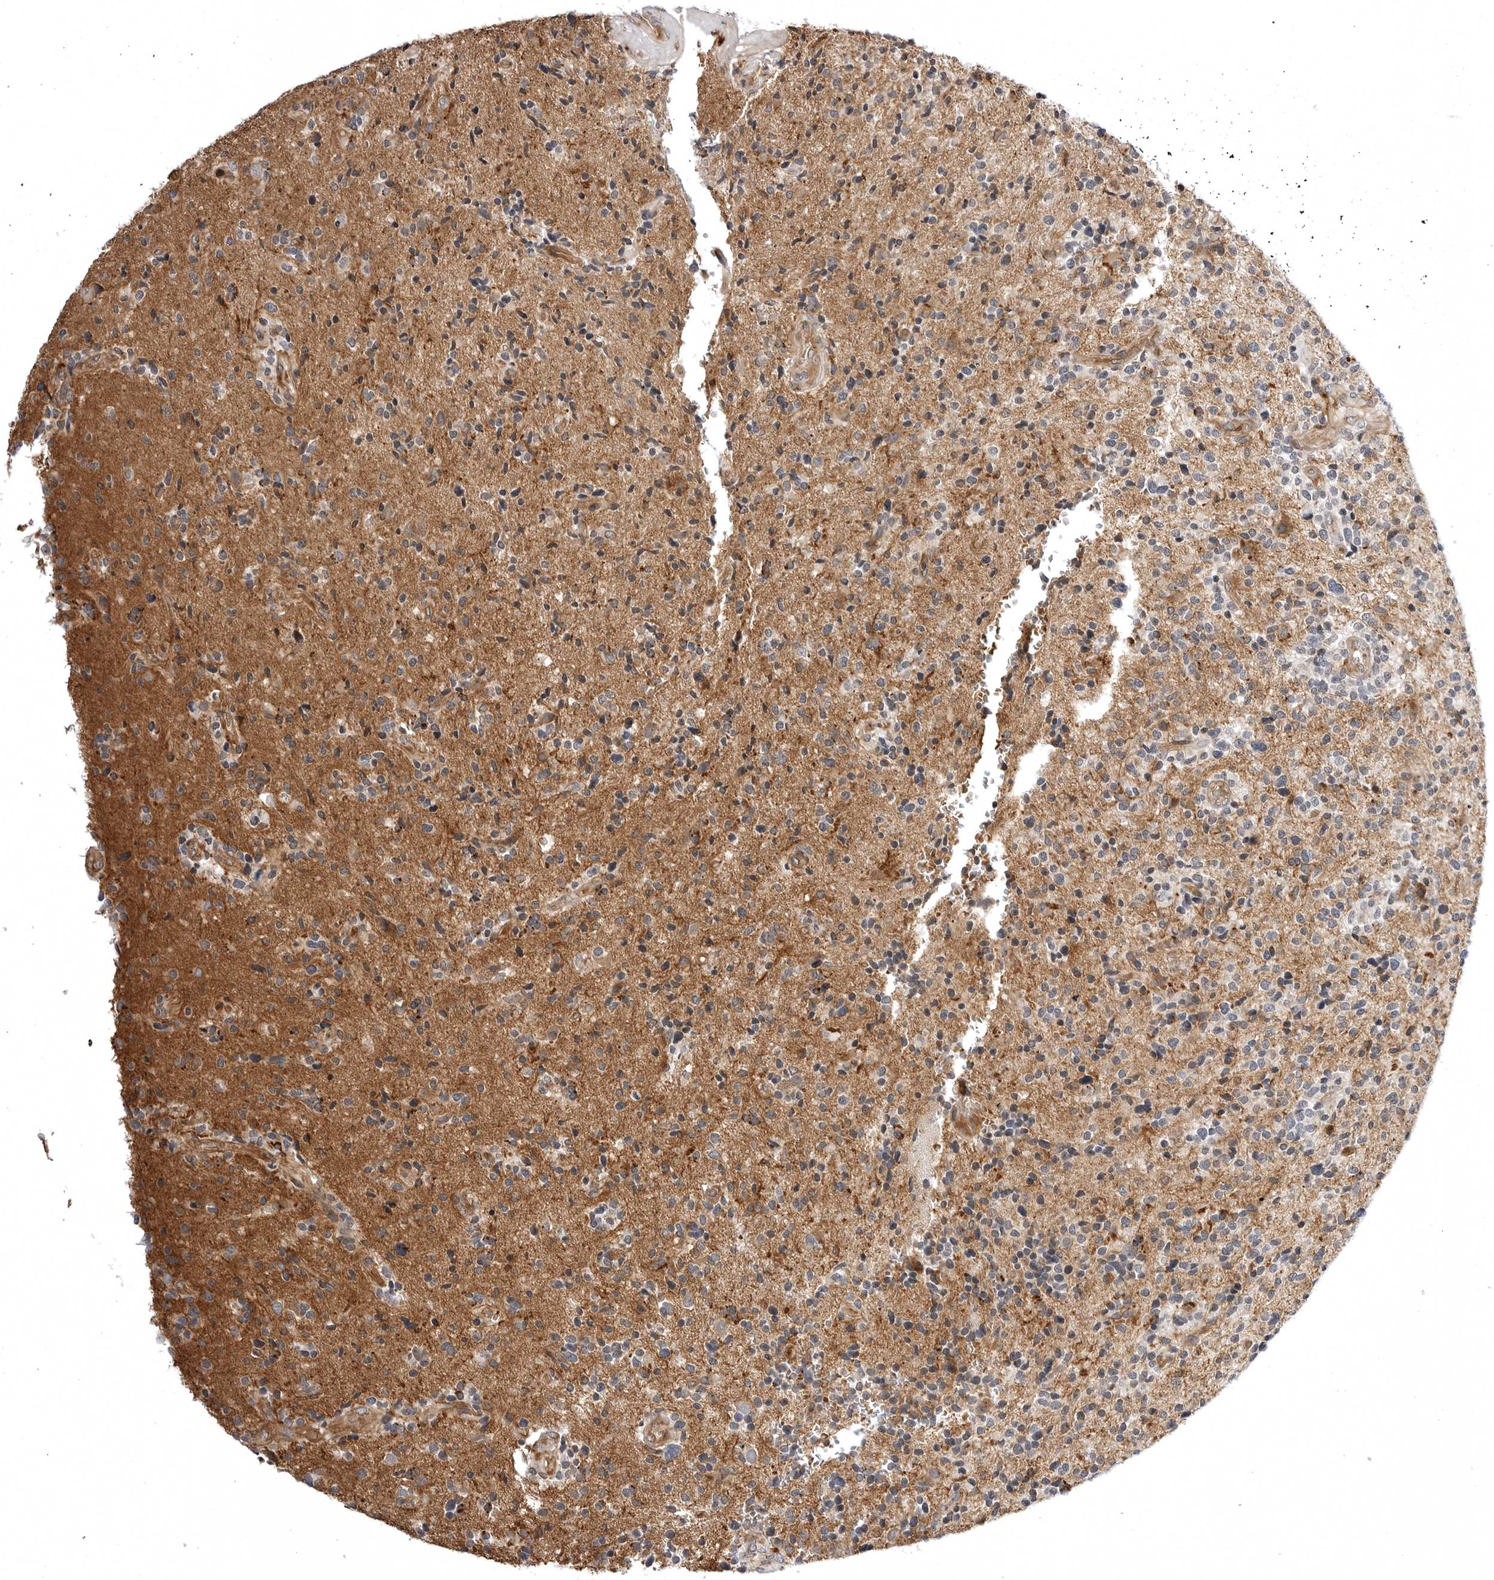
{"staining": {"intensity": "weak", "quantity": "<25%", "location": "cytoplasmic/membranous"}, "tissue": "glioma", "cell_type": "Tumor cells", "image_type": "cancer", "snomed": [{"axis": "morphology", "description": "Glioma, malignant, High grade"}, {"axis": "topography", "description": "Brain"}], "caption": "This photomicrograph is of glioma stained with immunohistochemistry to label a protein in brown with the nuclei are counter-stained blue. There is no expression in tumor cells. Brightfield microscopy of immunohistochemistry (IHC) stained with DAB (3,3'-diaminobenzidine) (brown) and hematoxylin (blue), captured at high magnification.", "gene": "ARL5A", "patient": {"sex": "male", "age": 72}}